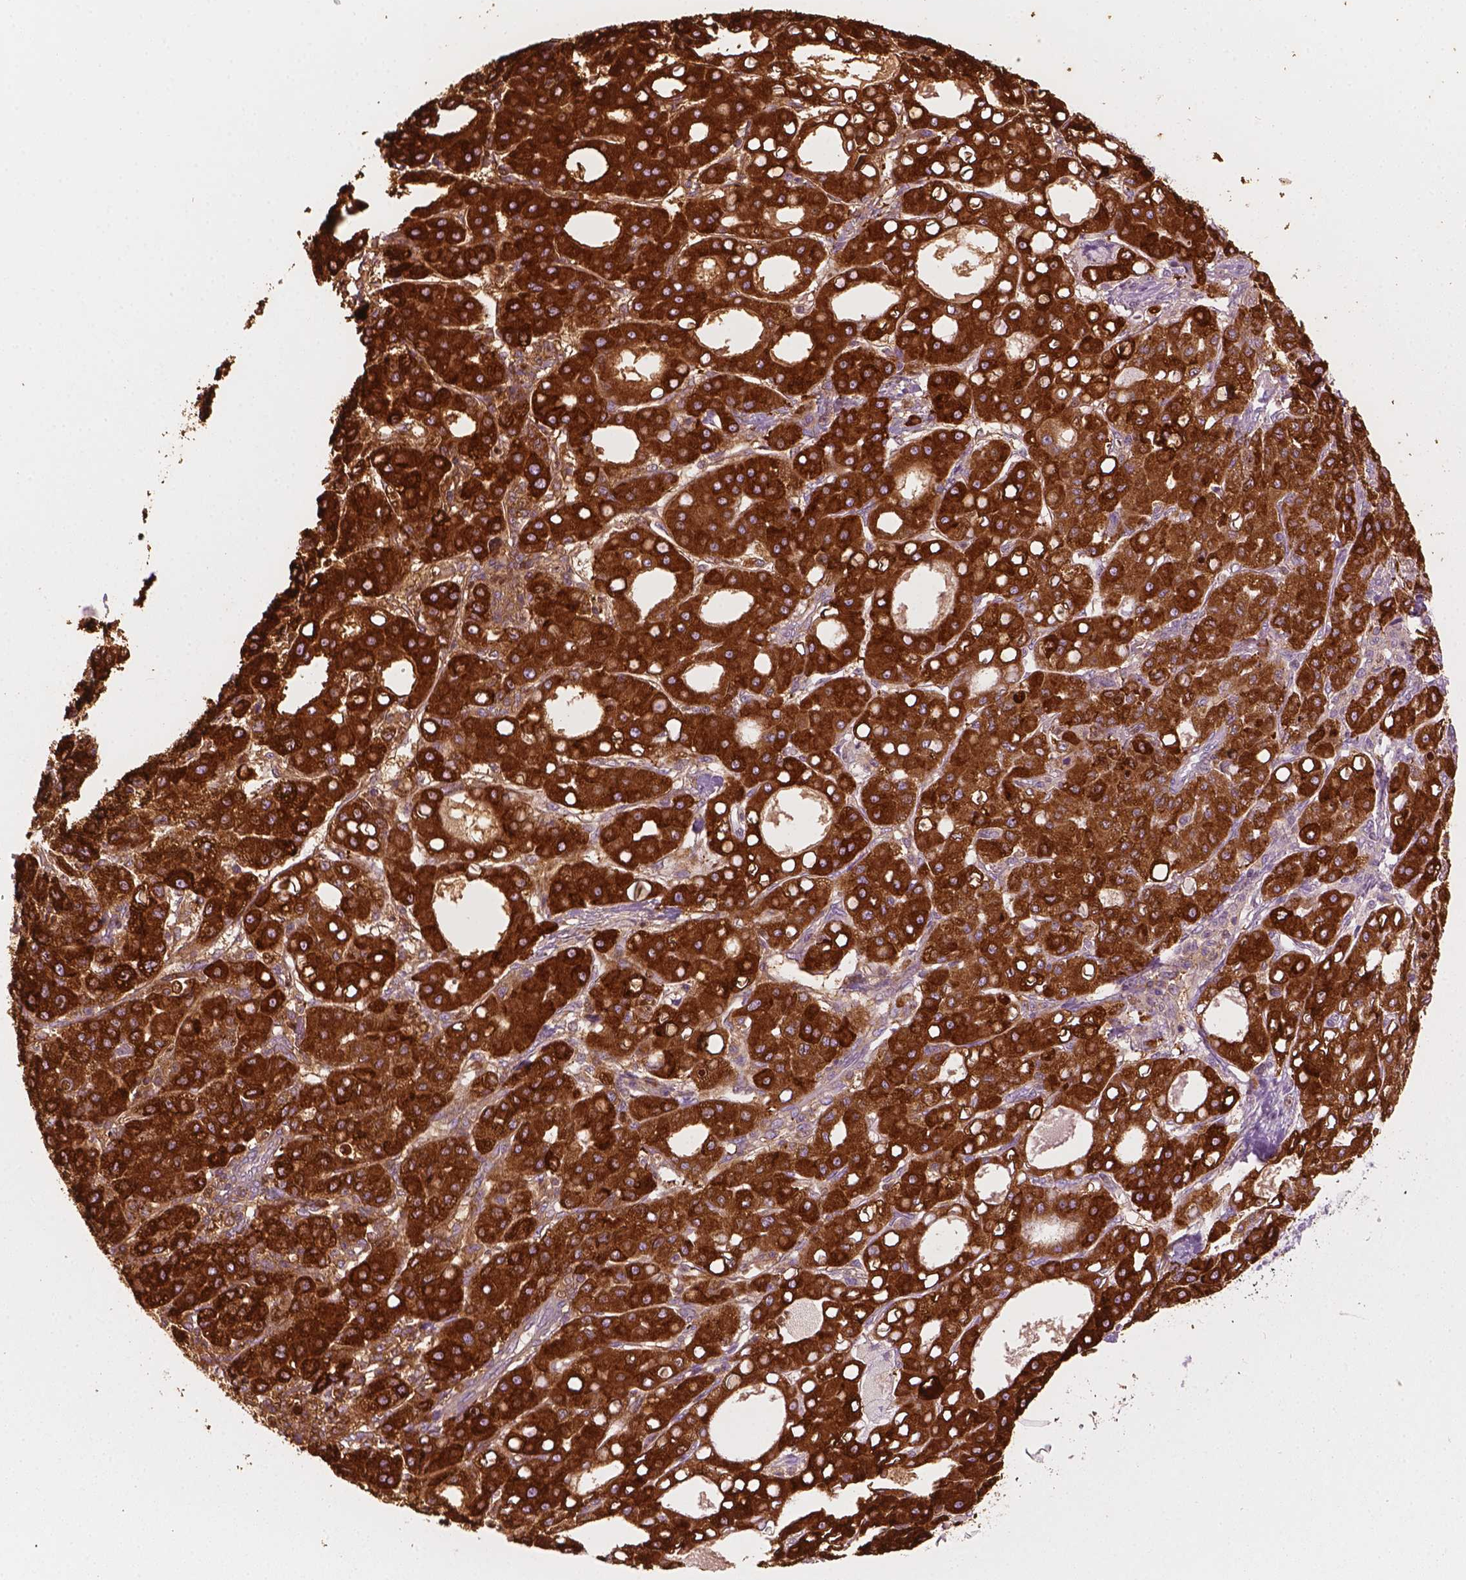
{"staining": {"intensity": "strong", "quantity": ">75%", "location": "cytoplasmic/membranous"}, "tissue": "liver cancer", "cell_type": "Tumor cells", "image_type": "cancer", "snomed": [{"axis": "morphology", "description": "Carcinoma, Hepatocellular, NOS"}, {"axis": "topography", "description": "Liver"}], "caption": "A photomicrograph of human liver hepatocellular carcinoma stained for a protein displays strong cytoplasmic/membranous brown staining in tumor cells. (DAB (3,3'-diaminobenzidine) IHC, brown staining for protein, blue staining for nuclei).", "gene": "CES1", "patient": {"sex": "male", "age": 65}}